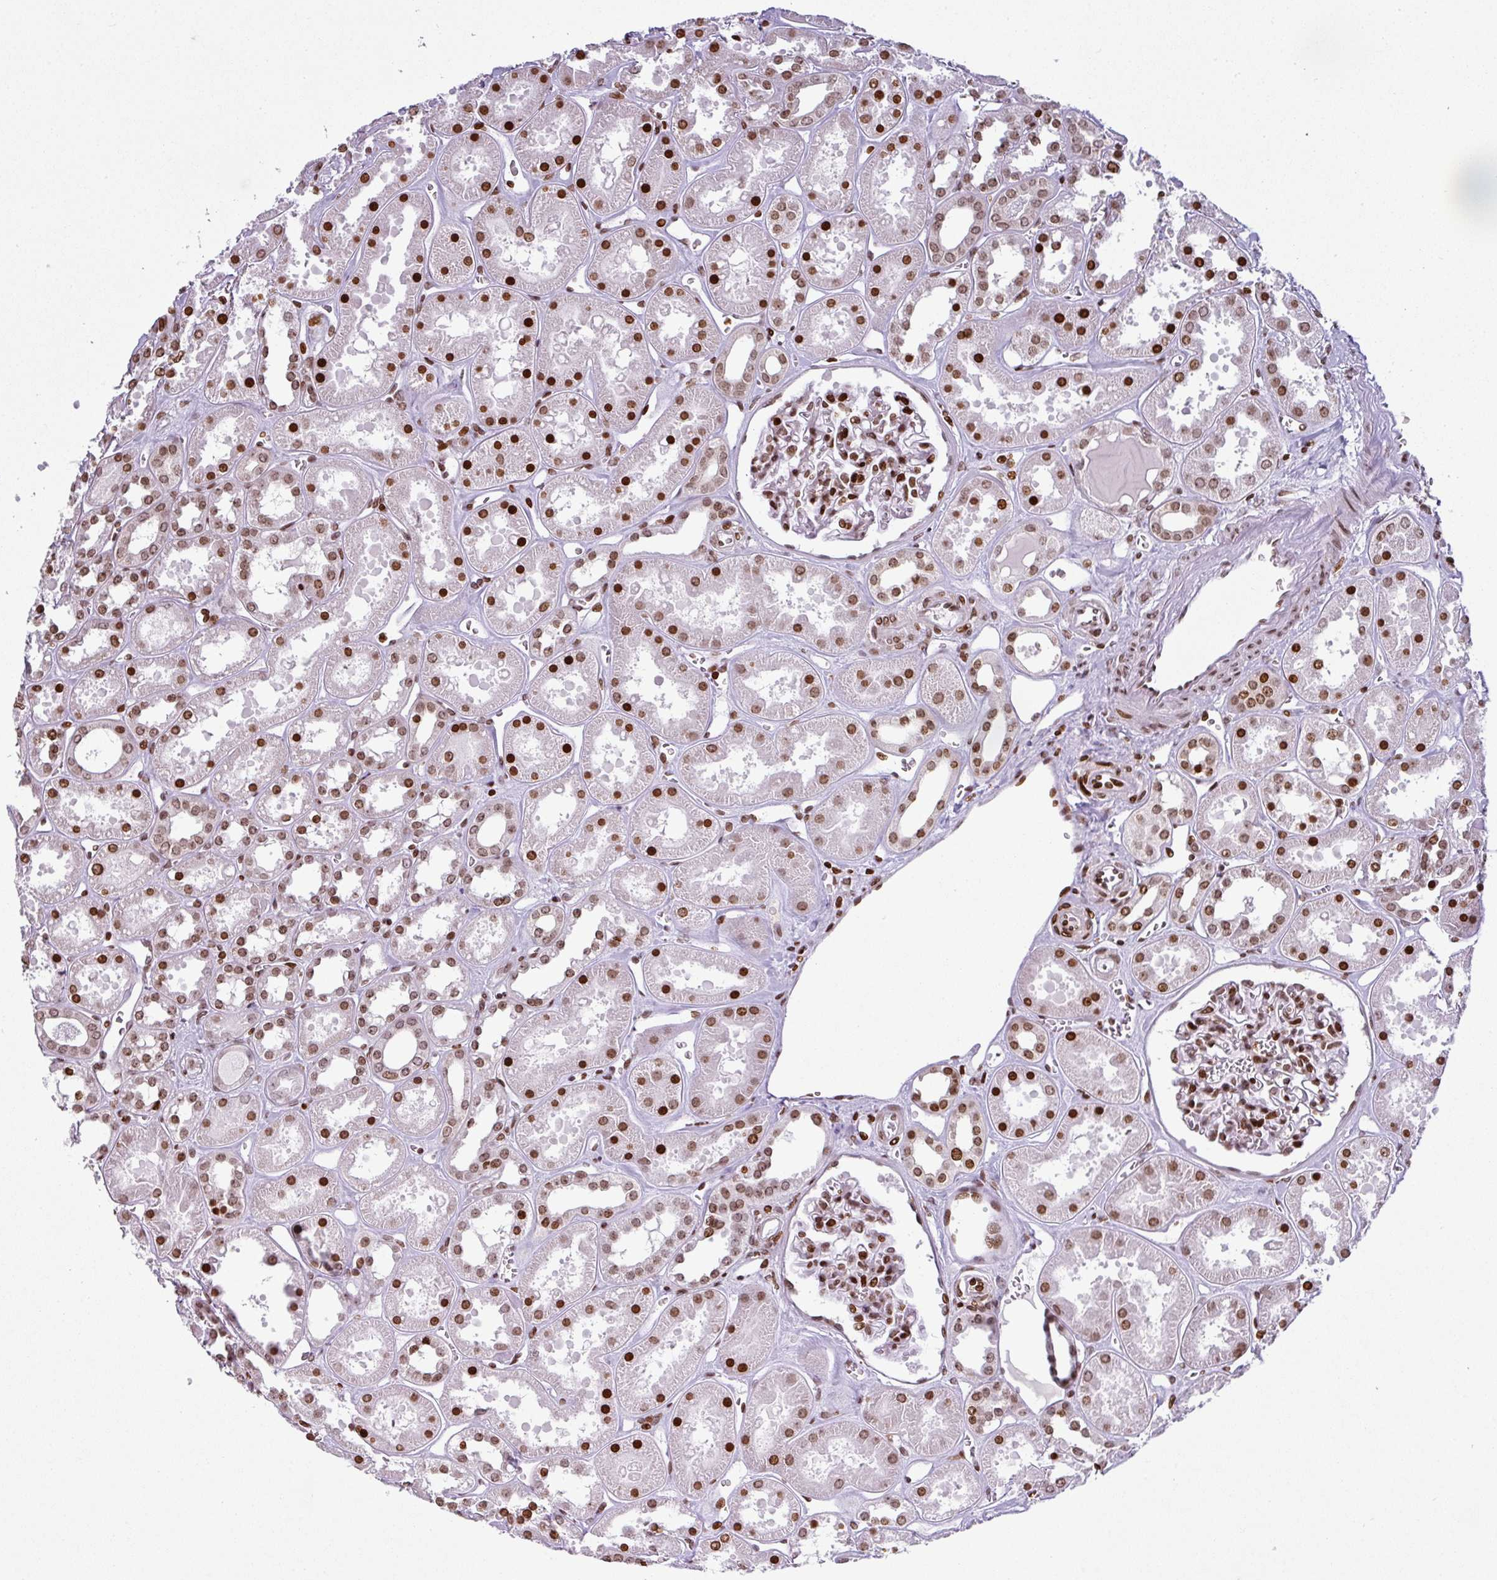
{"staining": {"intensity": "strong", "quantity": ">75%", "location": "nuclear"}, "tissue": "kidney", "cell_type": "Cells in glomeruli", "image_type": "normal", "snomed": [{"axis": "morphology", "description": "Normal tissue, NOS"}, {"axis": "topography", "description": "Kidney"}], "caption": "Human kidney stained with a brown dye displays strong nuclear positive staining in about >75% of cells in glomeruli.", "gene": "RASL11A", "patient": {"sex": "female", "age": 41}}